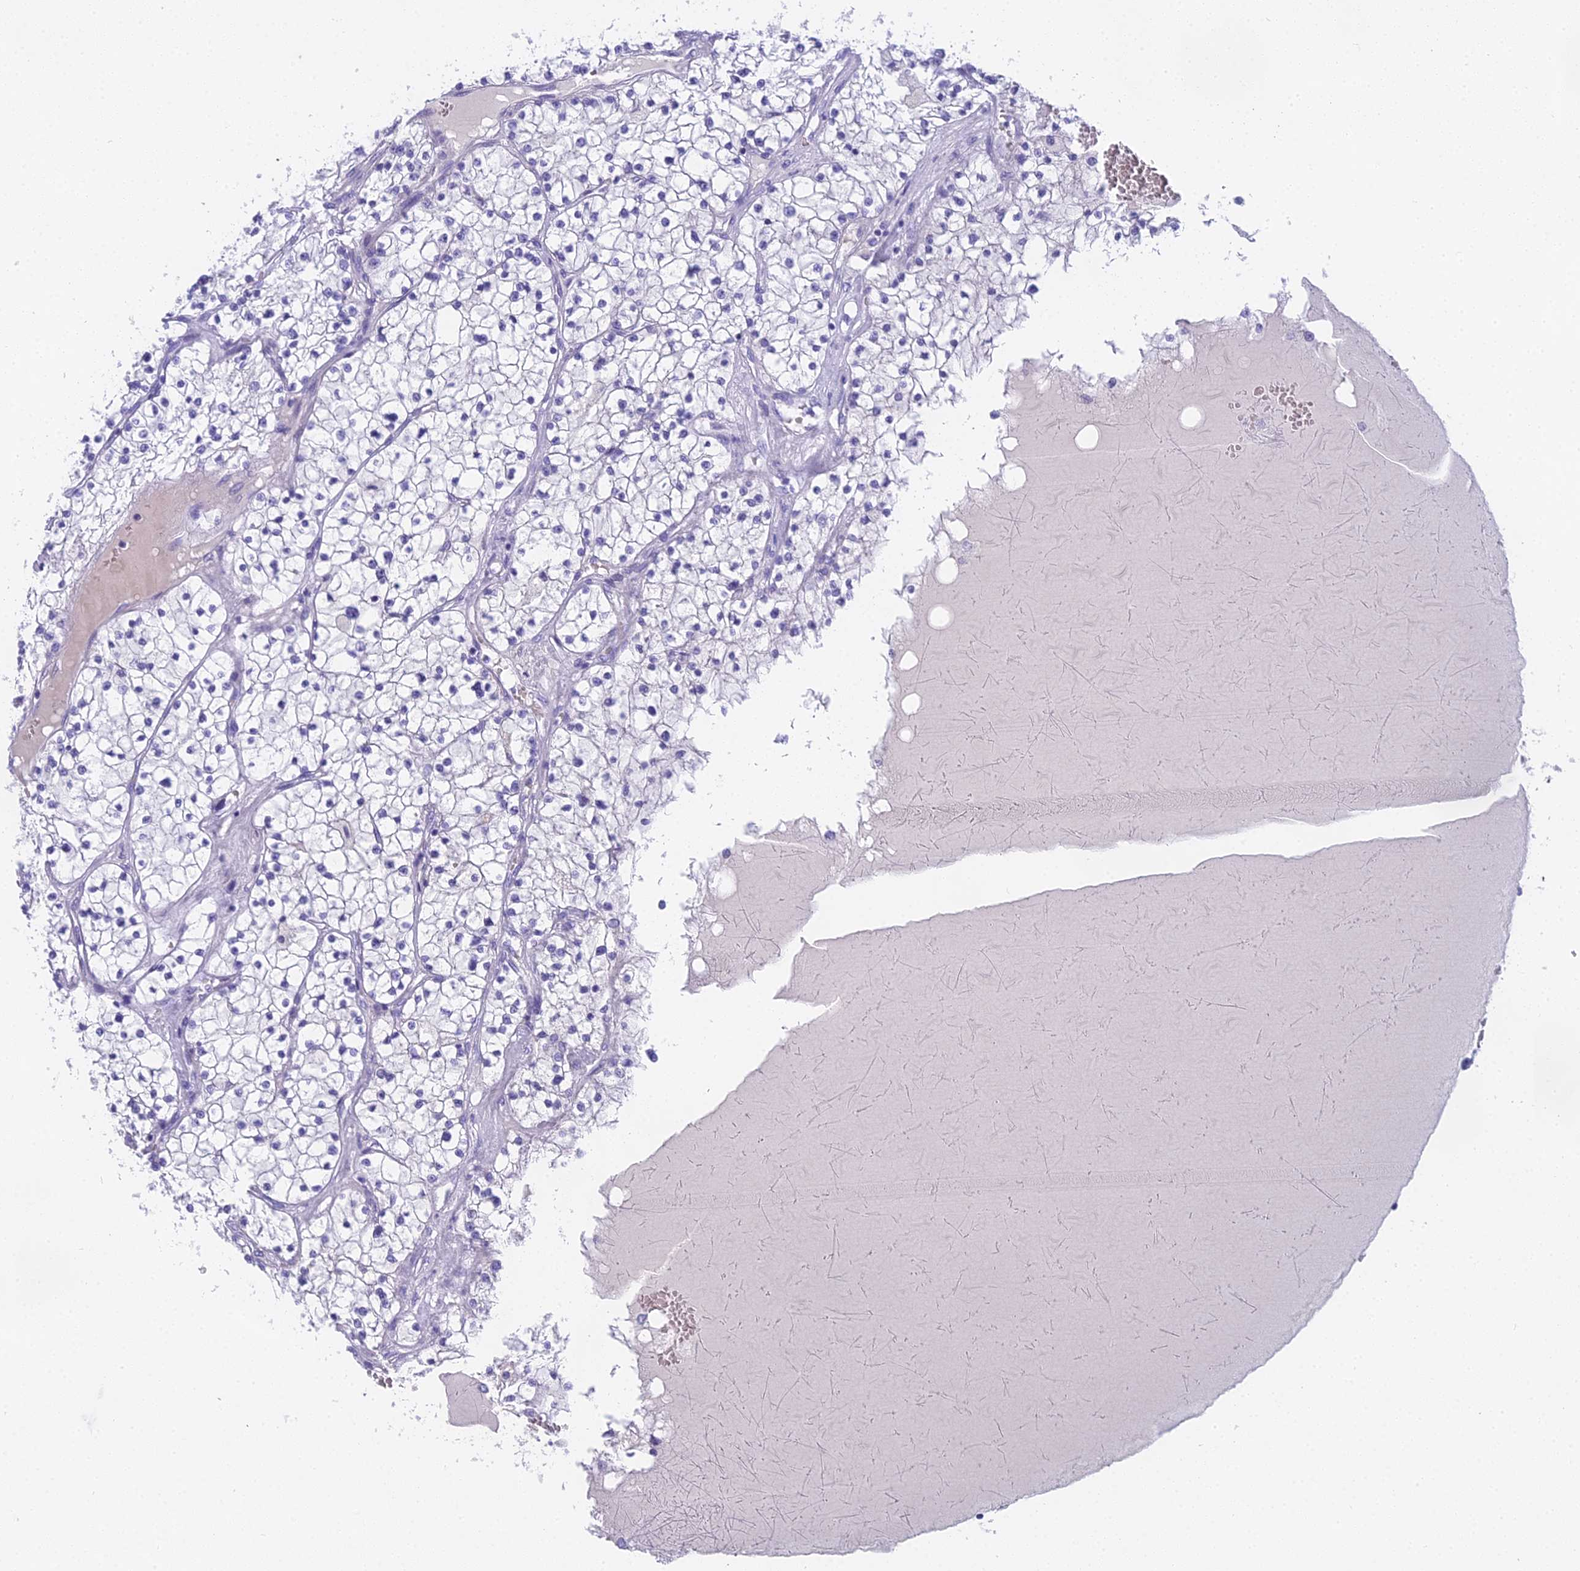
{"staining": {"intensity": "negative", "quantity": "none", "location": "none"}, "tissue": "renal cancer", "cell_type": "Tumor cells", "image_type": "cancer", "snomed": [{"axis": "morphology", "description": "Normal tissue, NOS"}, {"axis": "morphology", "description": "Adenocarcinoma, NOS"}, {"axis": "topography", "description": "Kidney"}], "caption": "Histopathology image shows no significant protein positivity in tumor cells of renal cancer.", "gene": "UNC80", "patient": {"sex": "male", "age": 68}}